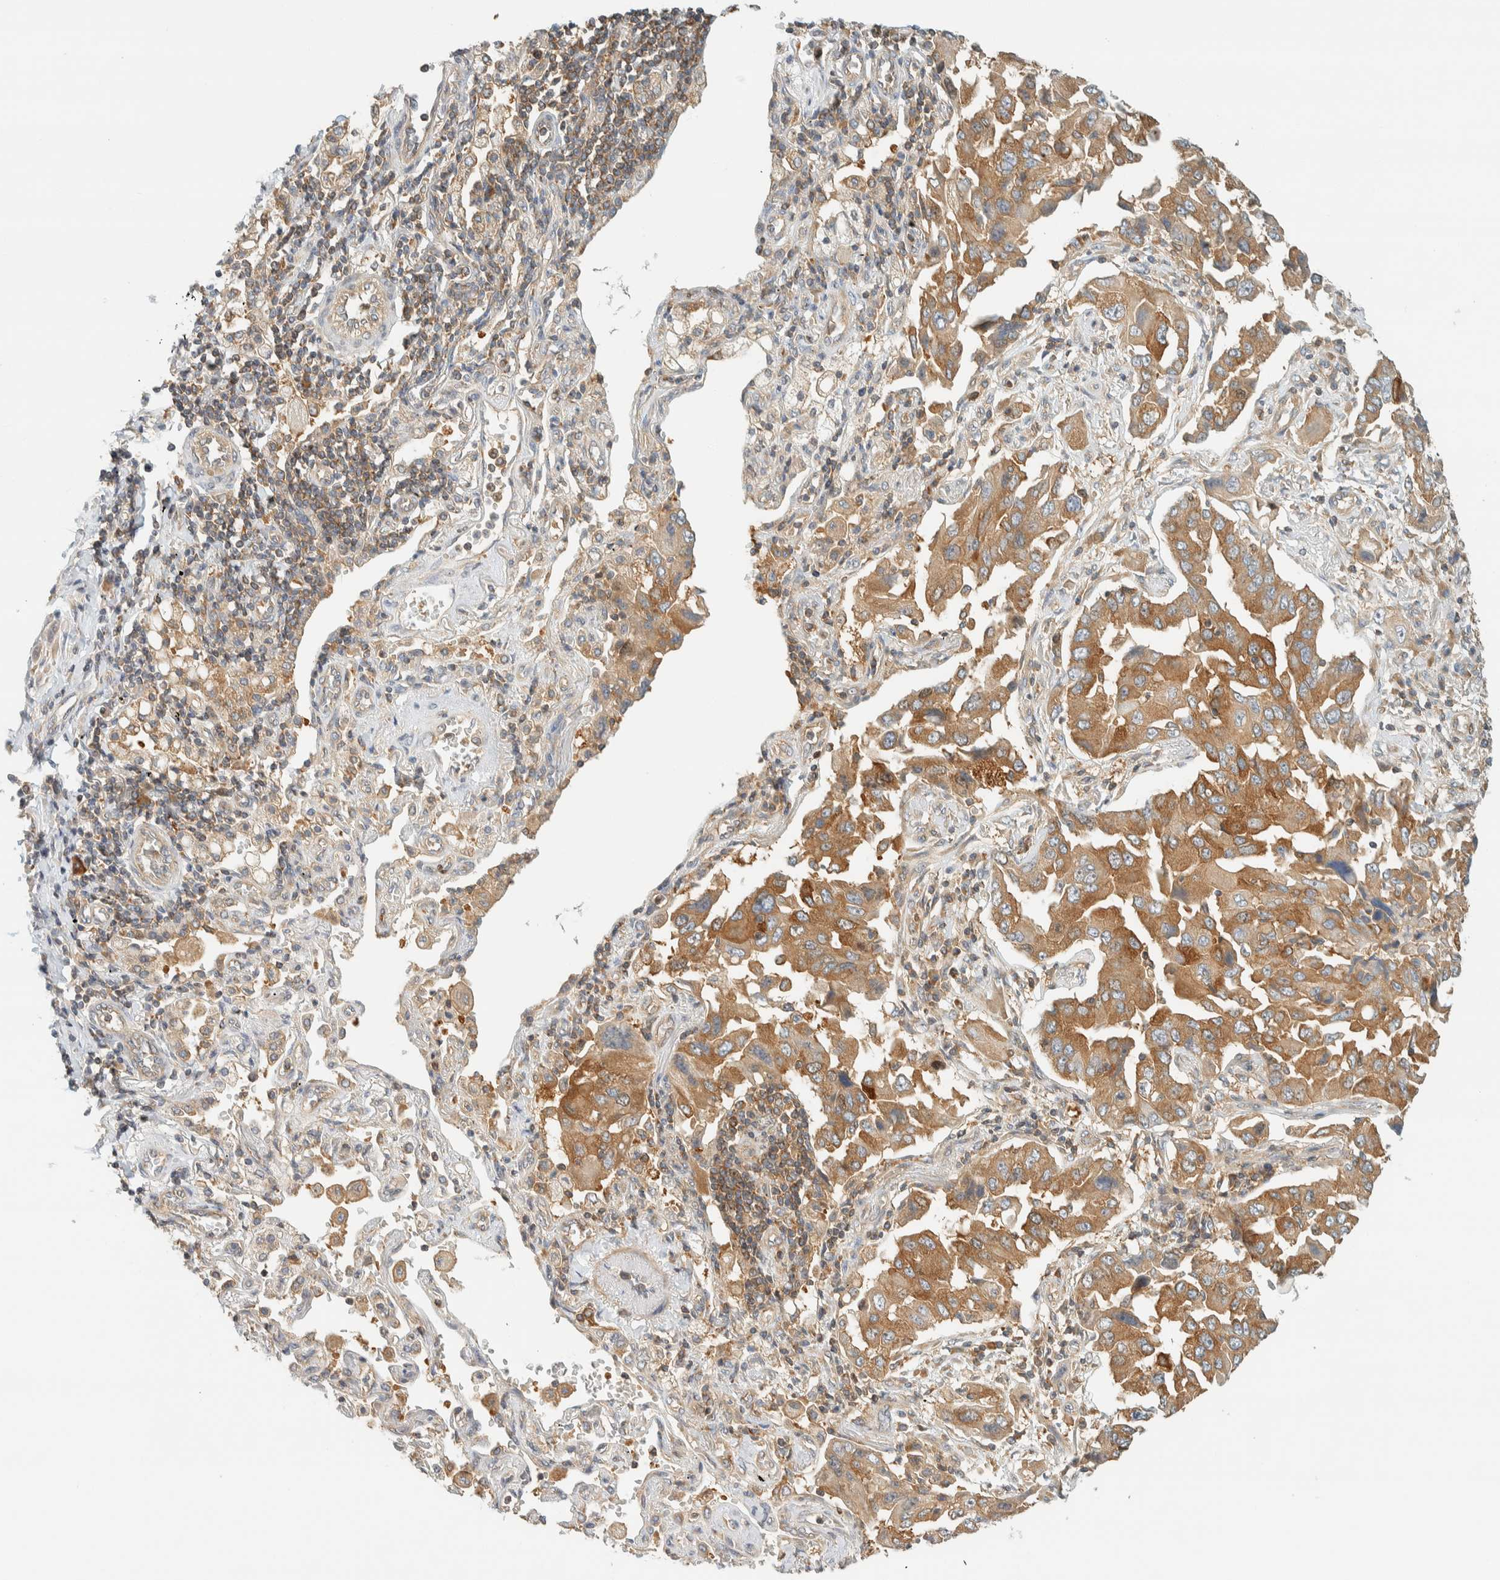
{"staining": {"intensity": "moderate", "quantity": ">75%", "location": "cytoplasmic/membranous"}, "tissue": "lung cancer", "cell_type": "Tumor cells", "image_type": "cancer", "snomed": [{"axis": "morphology", "description": "Adenocarcinoma, NOS"}, {"axis": "topography", "description": "Lung"}], "caption": "Immunohistochemical staining of human lung cancer demonstrates moderate cytoplasmic/membranous protein positivity in about >75% of tumor cells. (DAB IHC, brown staining for protein, blue staining for nuclei).", "gene": "ARFGEF1", "patient": {"sex": "female", "age": 65}}